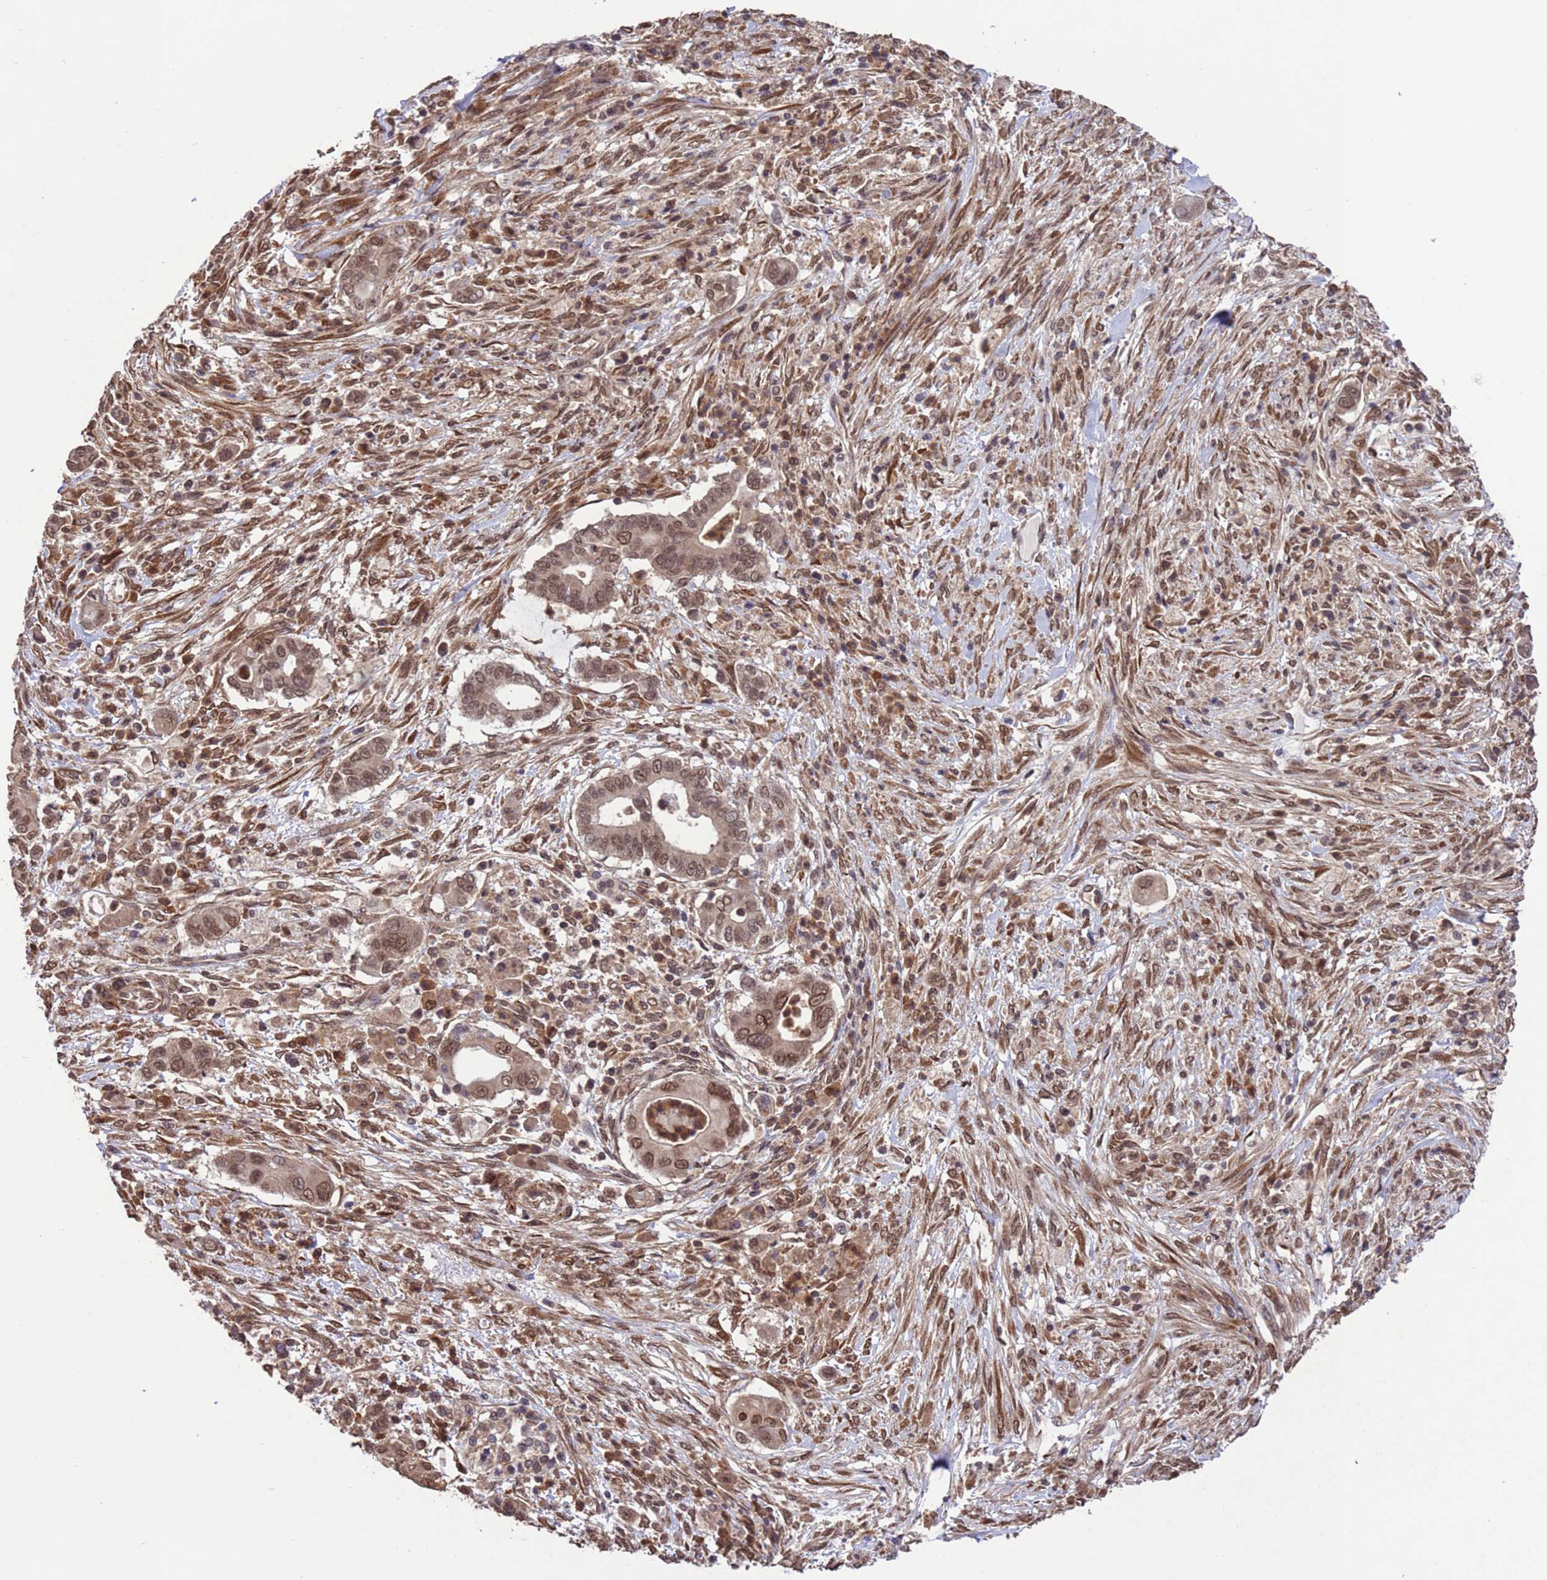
{"staining": {"intensity": "moderate", "quantity": ">75%", "location": "nuclear"}, "tissue": "pancreatic cancer", "cell_type": "Tumor cells", "image_type": "cancer", "snomed": [{"axis": "morphology", "description": "Adenocarcinoma, NOS"}, {"axis": "topography", "description": "Pancreas"}], "caption": "Immunohistochemical staining of pancreatic adenocarcinoma displays medium levels of moderate nuclear staining in approximately >75% of tumor cells.", "gene": "VSTM4", "patient": {"sex": "male", "age": 68}}